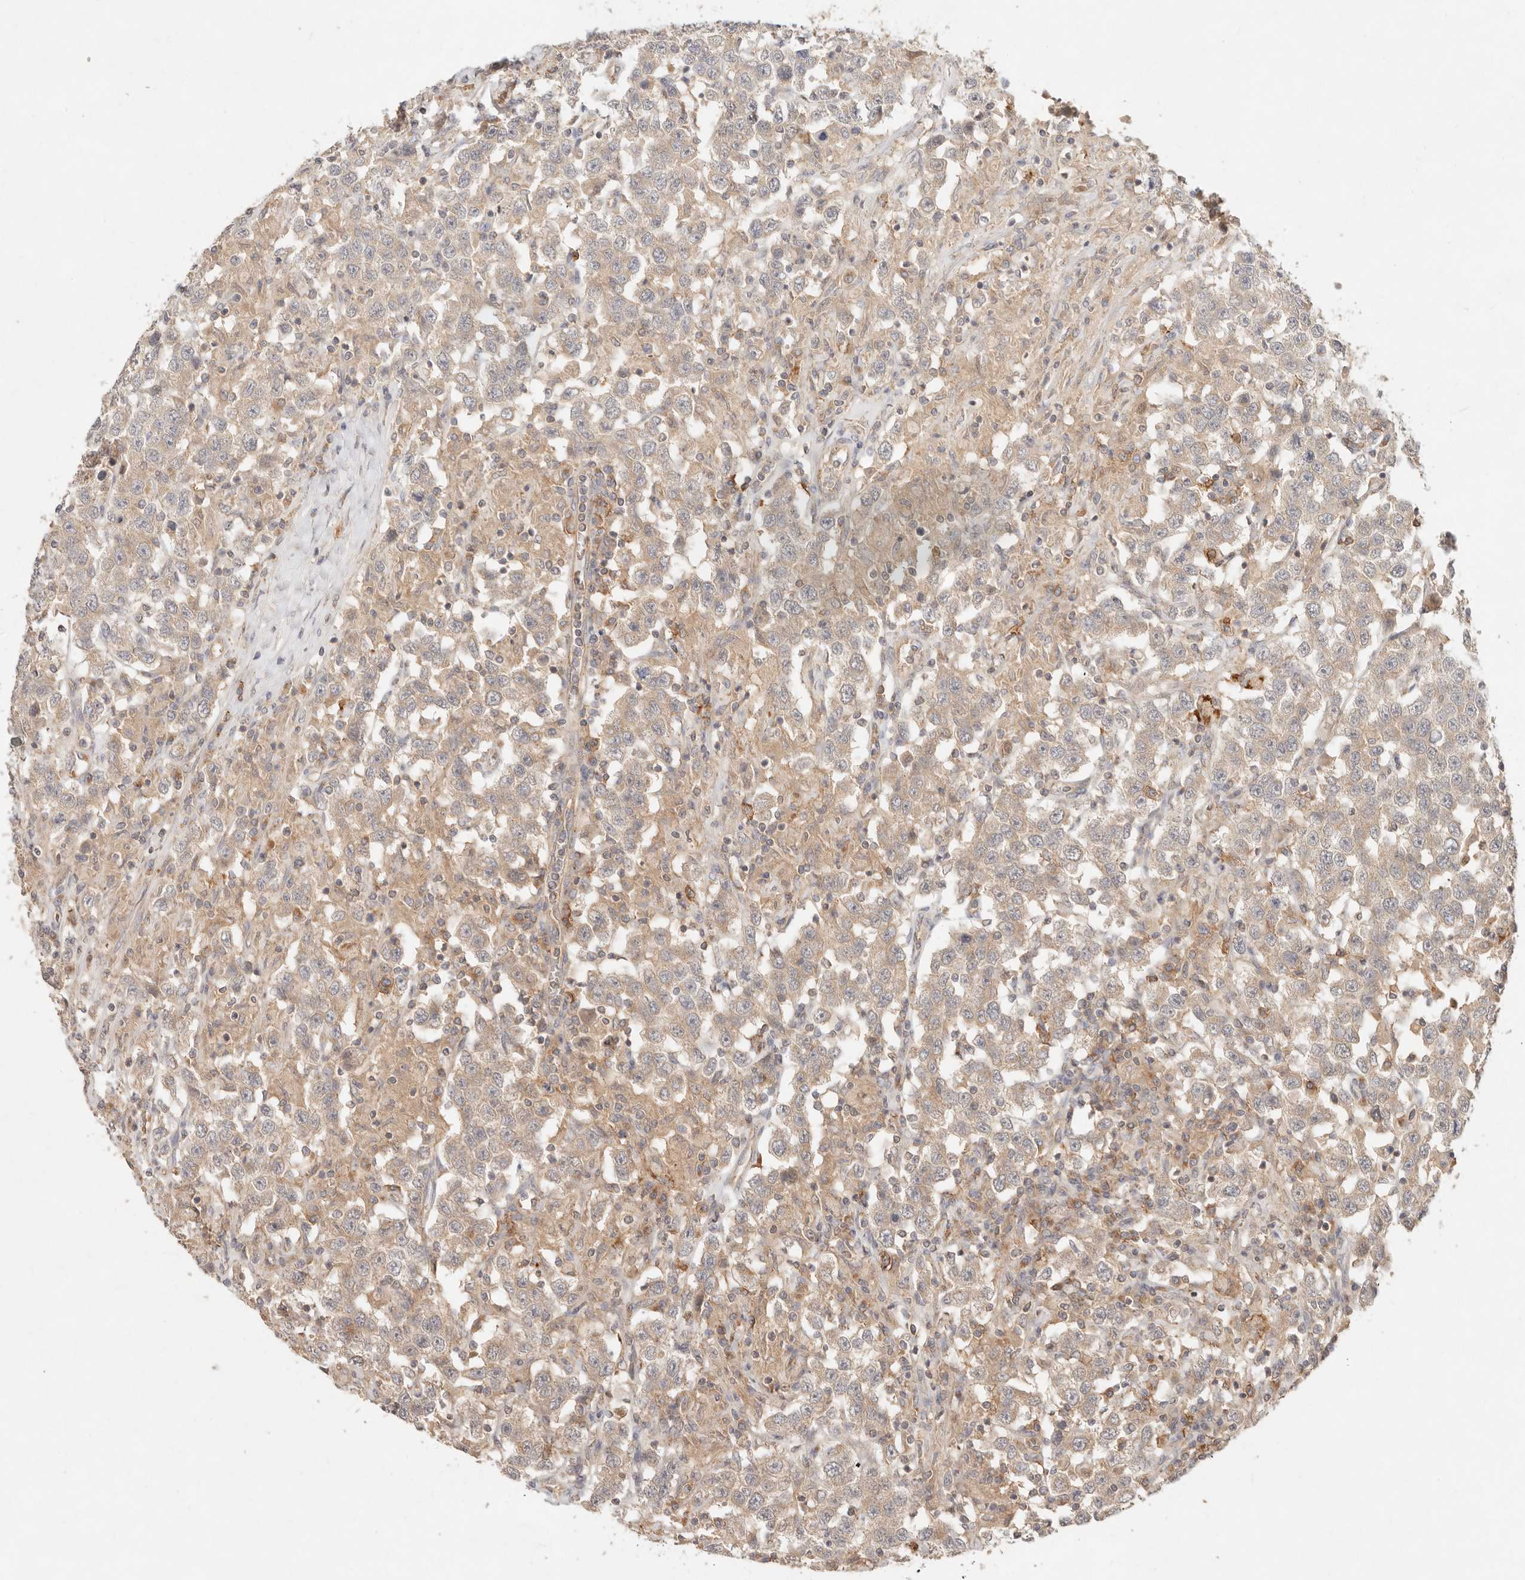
{"staining": {"intensity": "weak", "quantity": ">75%", "location": "cytoplasmic/membranous"}, "tissue": "testis cancer", "cell_type": "Tumor cells", "image_type": "cancer", "snomed": [{"axis": "morphology", "description": "Seminoma, NOS"}, {"axis": "topography", "description": "Testis"}], "caption": "An immunohistochemistry (IHC) micrograph of tumor tissue is shown. Protein staining in brown highlights weak cytoplasmic/membranous positivity in testis cancer within tumor cells.", "gene": "HECTD3", "patient": {"sex": "male", "age": 41}}